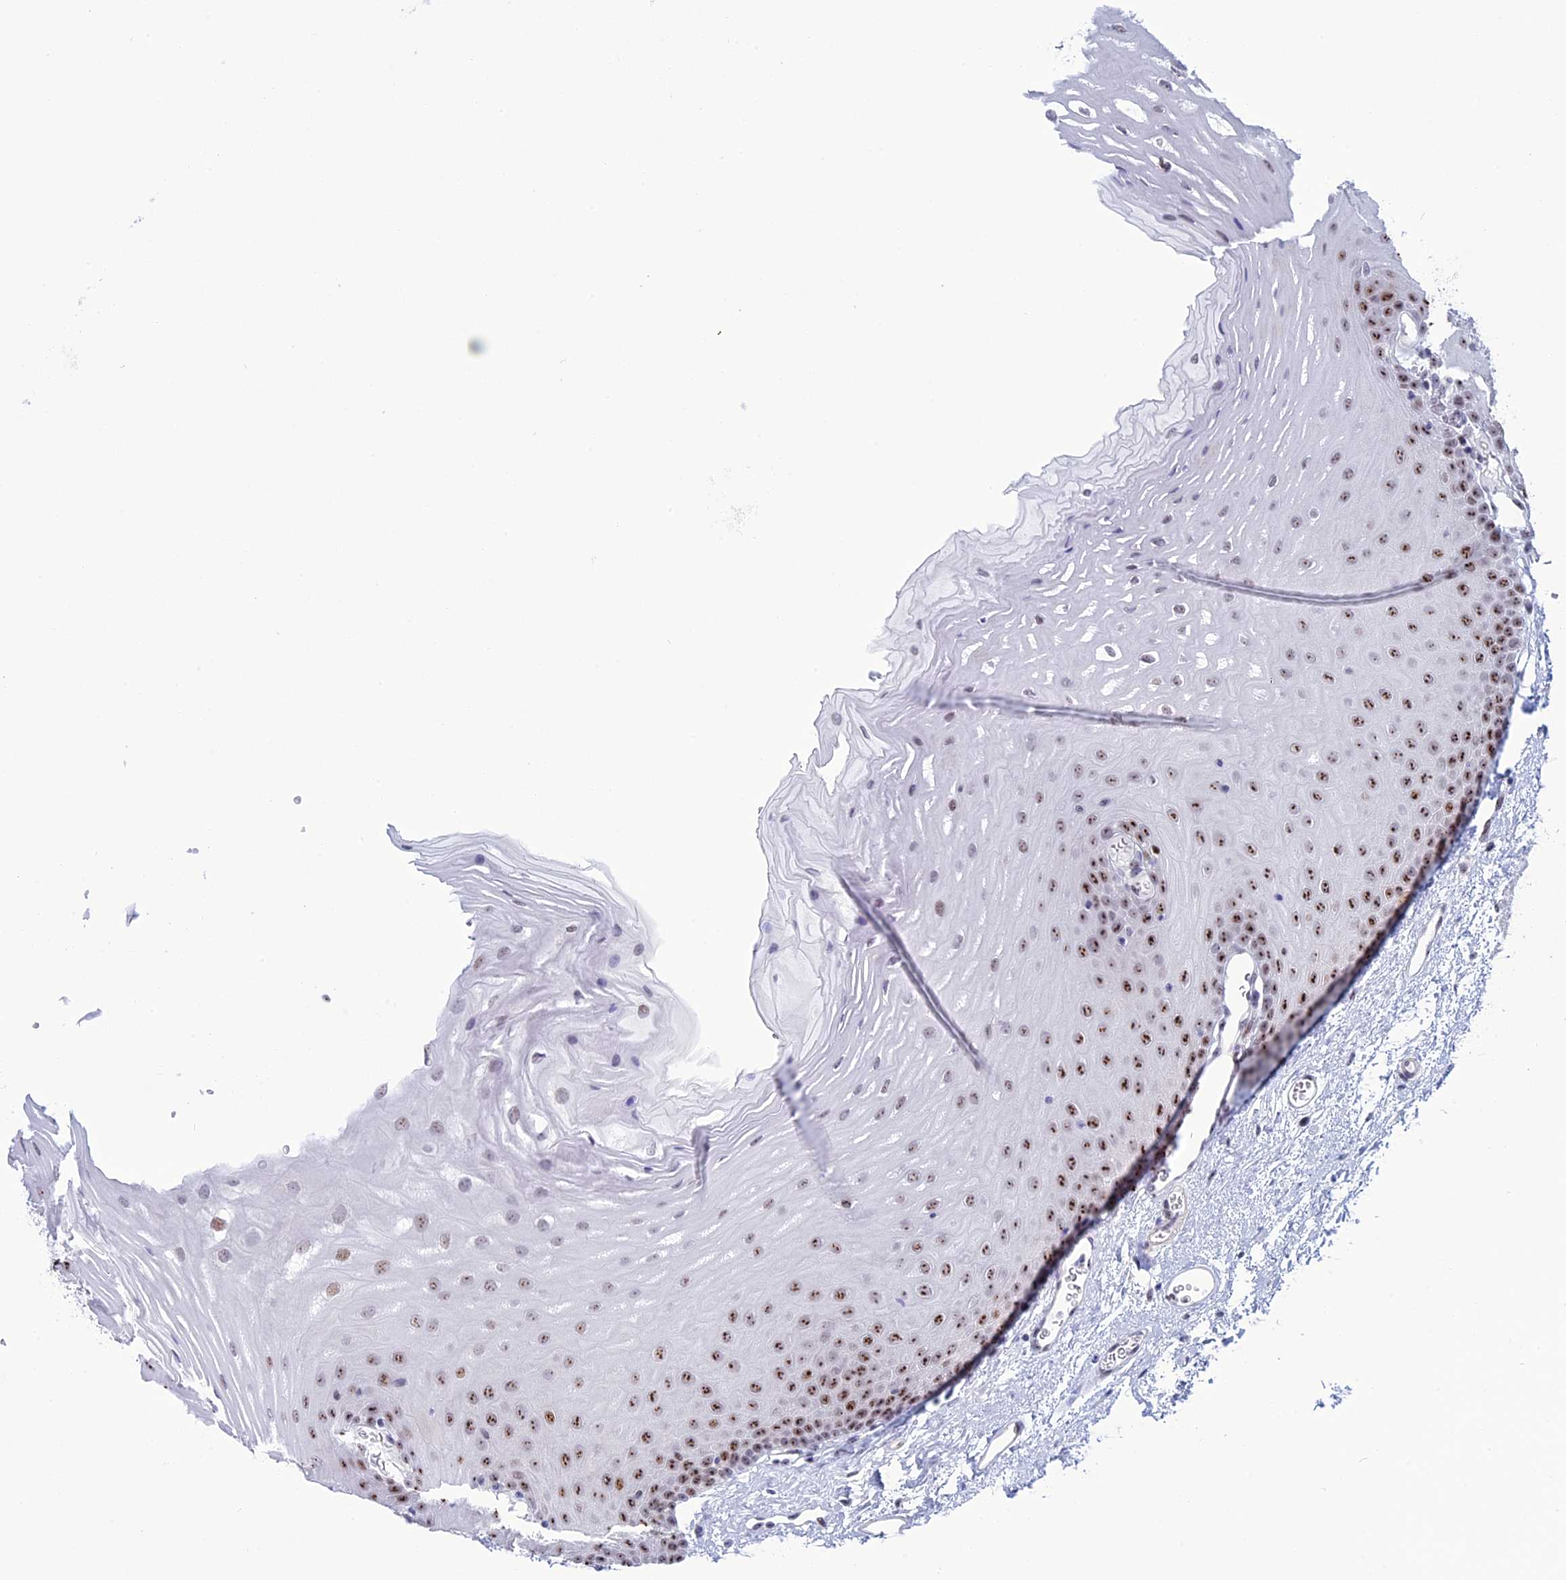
{"staining": {"intensity": "strong", "quantity": "25%-75%", "location": "nuclear"}, "tissue": "oral mucosa", "cell_type": "Squamous epithelial cells", "image_type": "normal", "snomed": [{"axis": "morphology", "description": "Normal tissue, NOS"}, {"axis": "topography", "description": "Oral tissue"}], "caption": "Approximately 25%-75% of squamous epithelial cells in normal human oral mucosa display strong nuclear protein expression as visualized by brown immunohistochemical staining.", "gene": "CCDC86", "patient": {"sex": "female", "age": 70}}